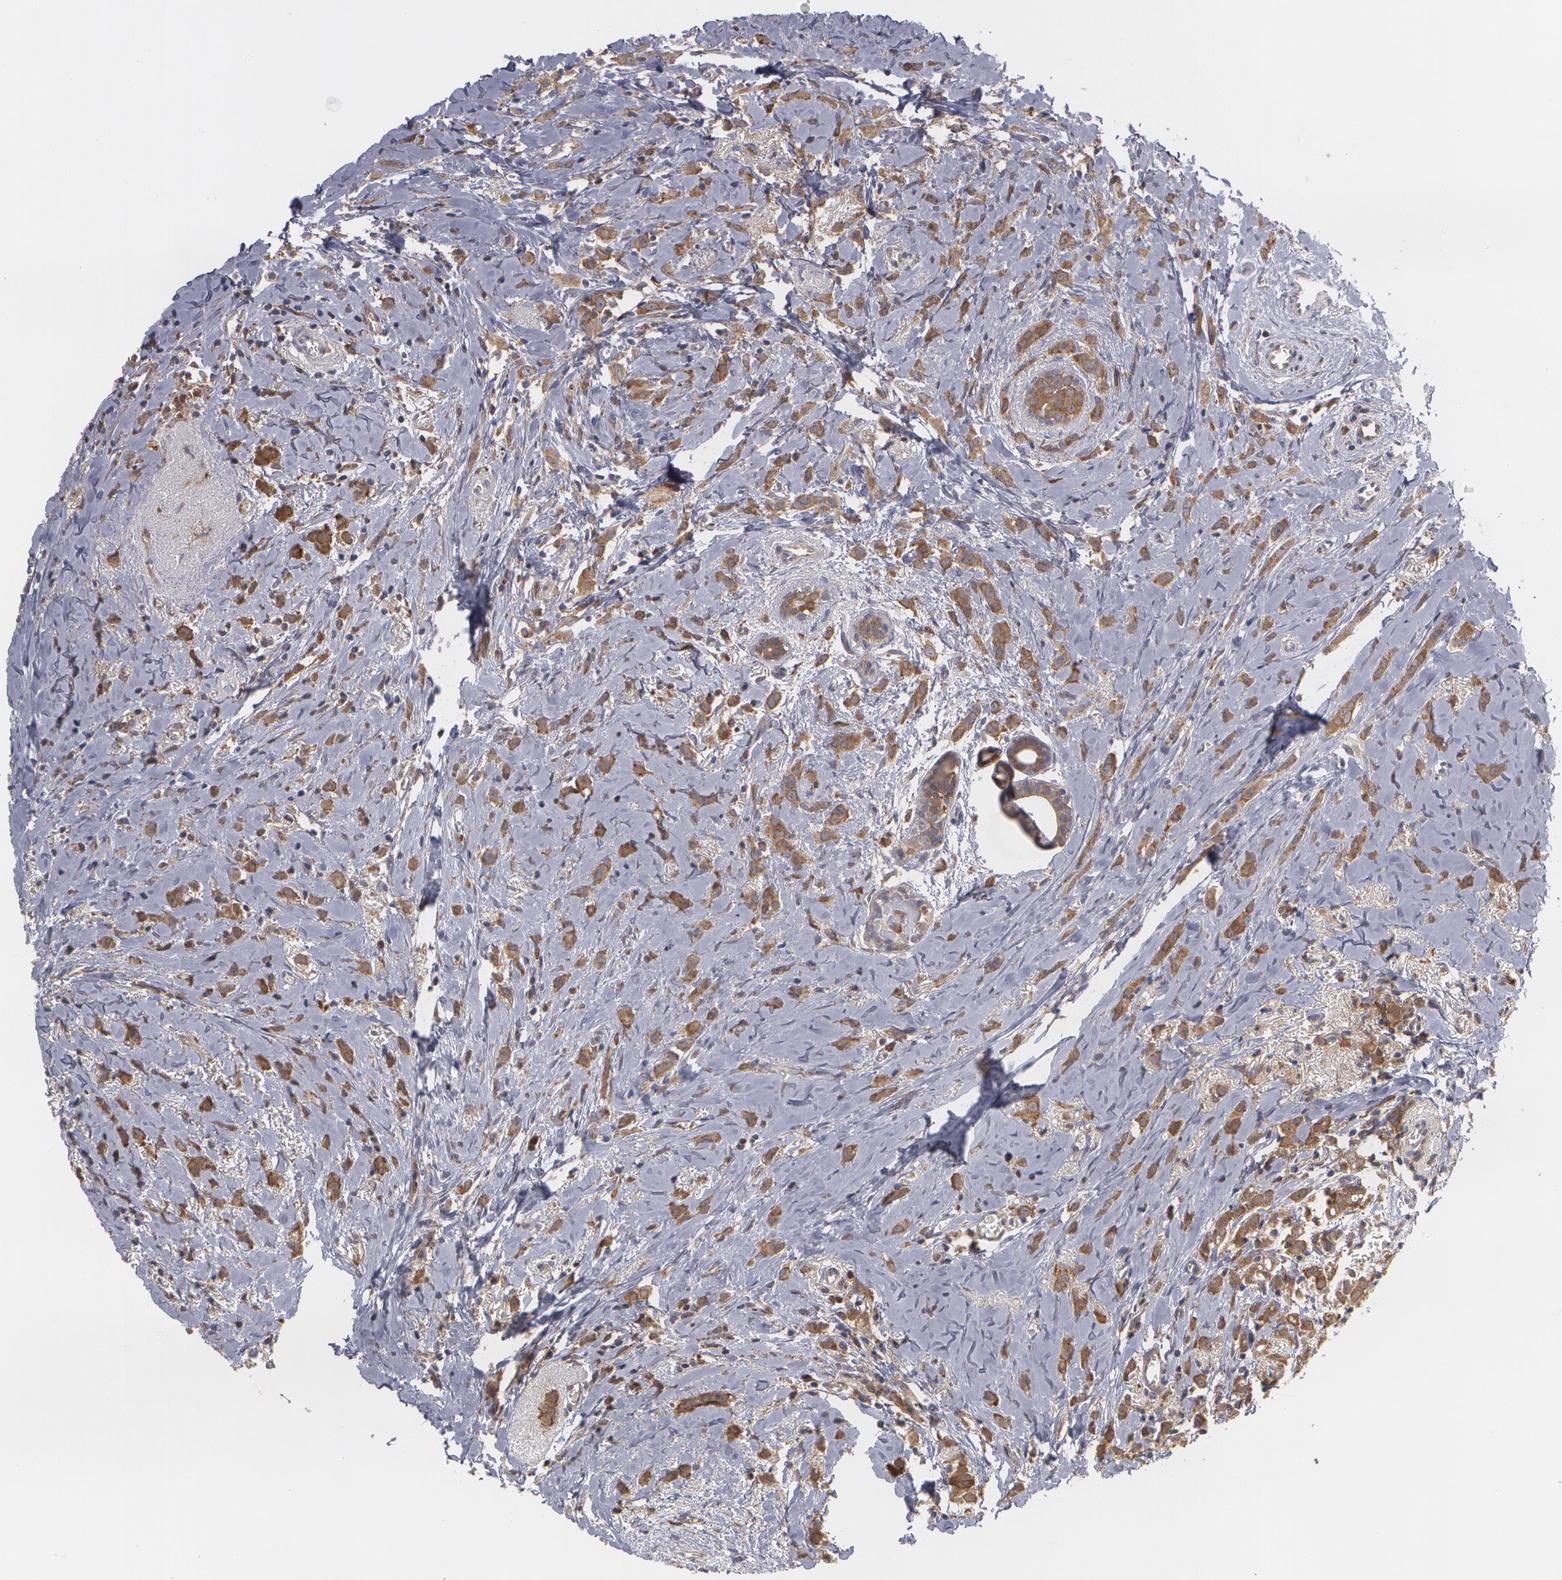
{"staining": {"intensity": "moderate", "quantity": ">75%", "location": "cytoplasmic/membranous"}, "tissue": "breast cancer", "cell_type": "Tumor cells", "image_type": "cancer", "snomed": [{"axis": "morphology", "description": "Lobular carcinoma"}, {"axis": "topography", "description": "Breast"}], "caption": "Breast cancer (lobular carcinoma) stained for a protein displays moderate cytoplasmic/membranous positivity in tumor cells.", "gene": "MTHFD1", "patient": {"sex": "female", "age": 57}}